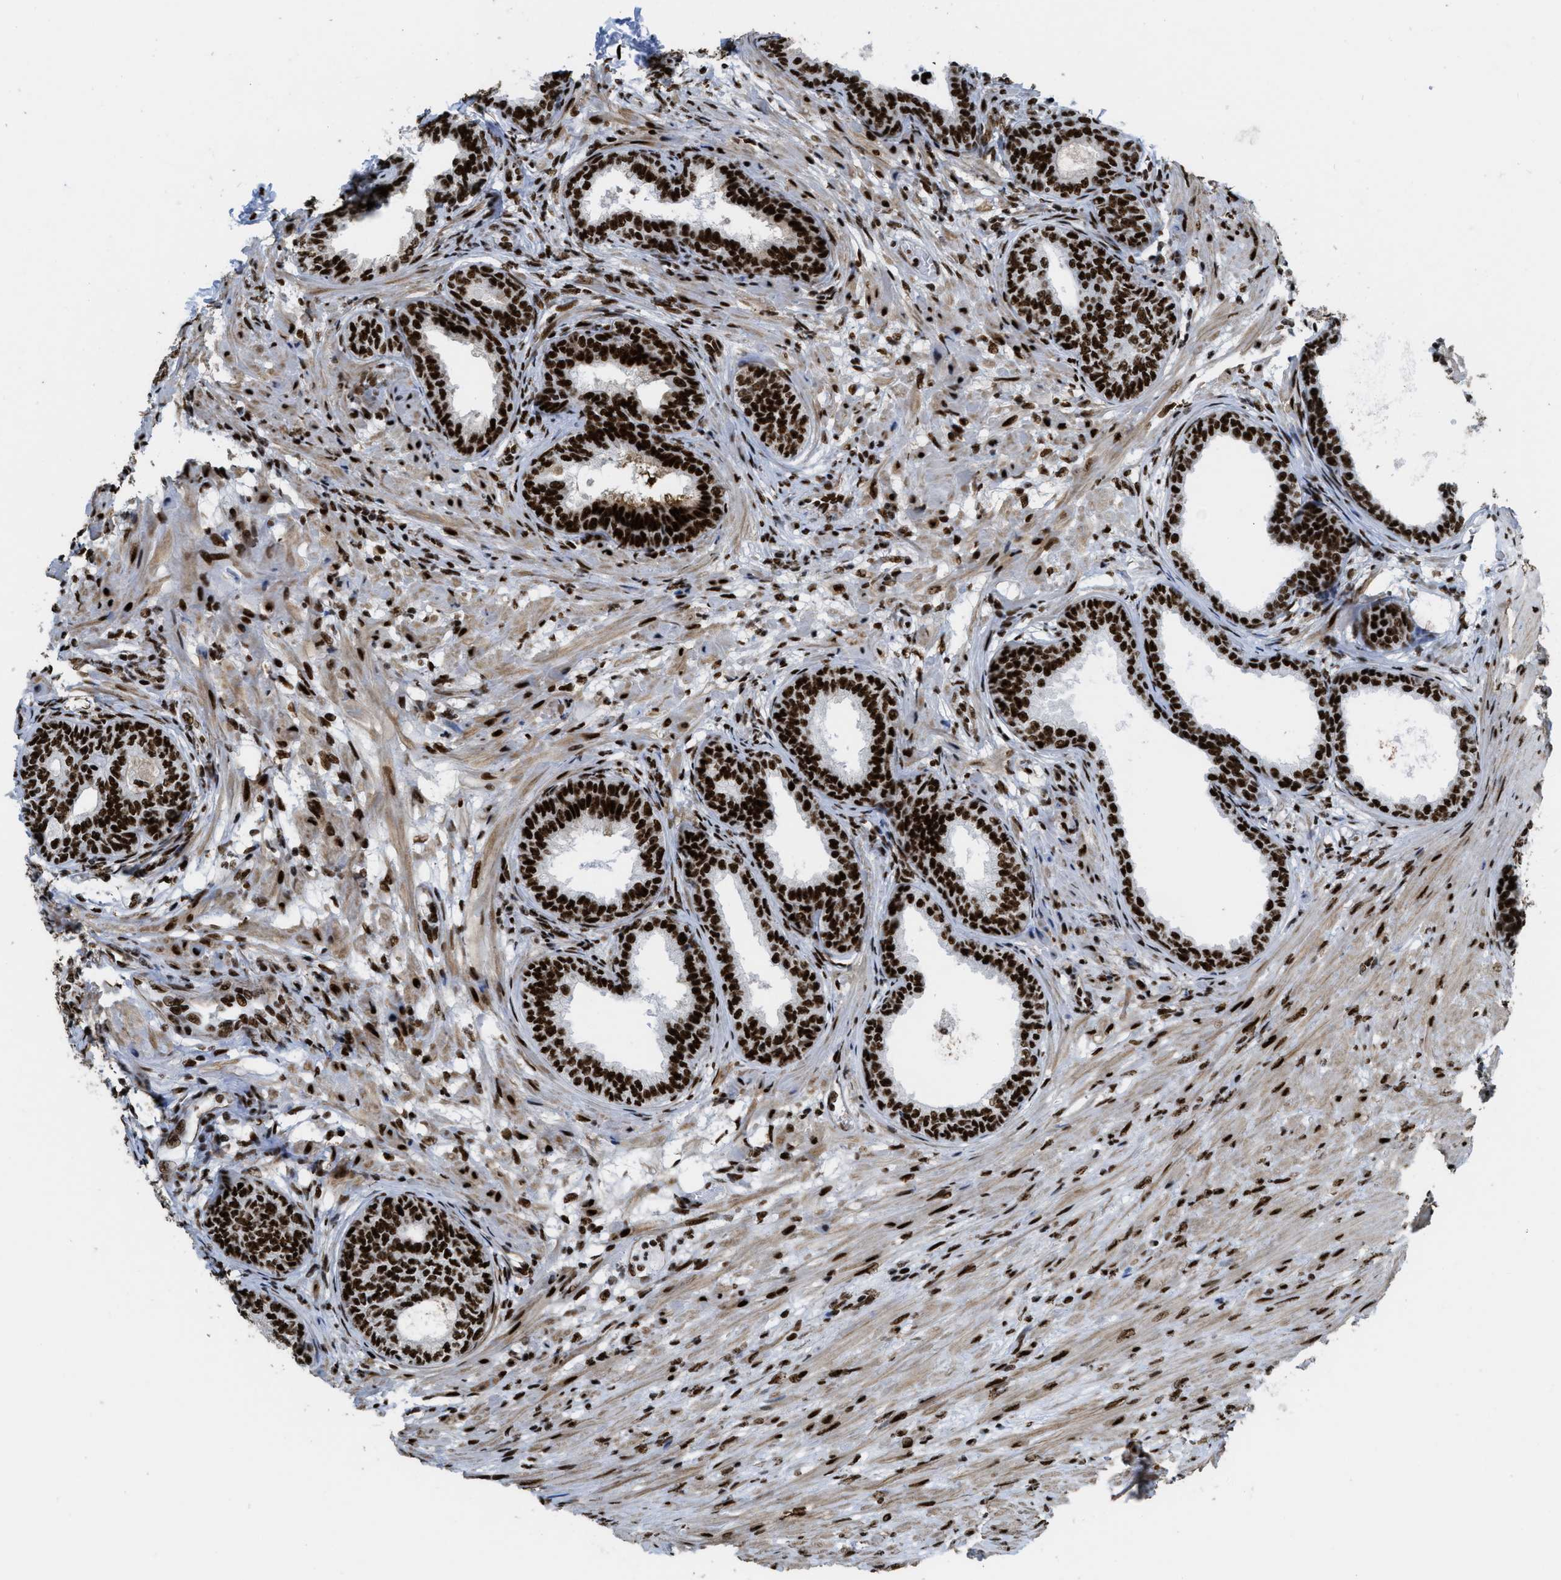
{"staining": {"intensity": "strong", "quantity": ">75%", "location": "nuclear"}, "tissue": "prostate", "cell_type": "Glandular cells", "image_type": "normal", "snomed": [{"axis": "morphology", "description": "Normal tissue, NOS"}, {"axis": "topography", "description": "Prostate"}], "caption": "IHC (DAB) staining of benign prostate reveals strong nuclear protein positivity in about >75% of glandular cells.", "gene": "ZNF207", "patient": {"sex": "male", "age": 76}}